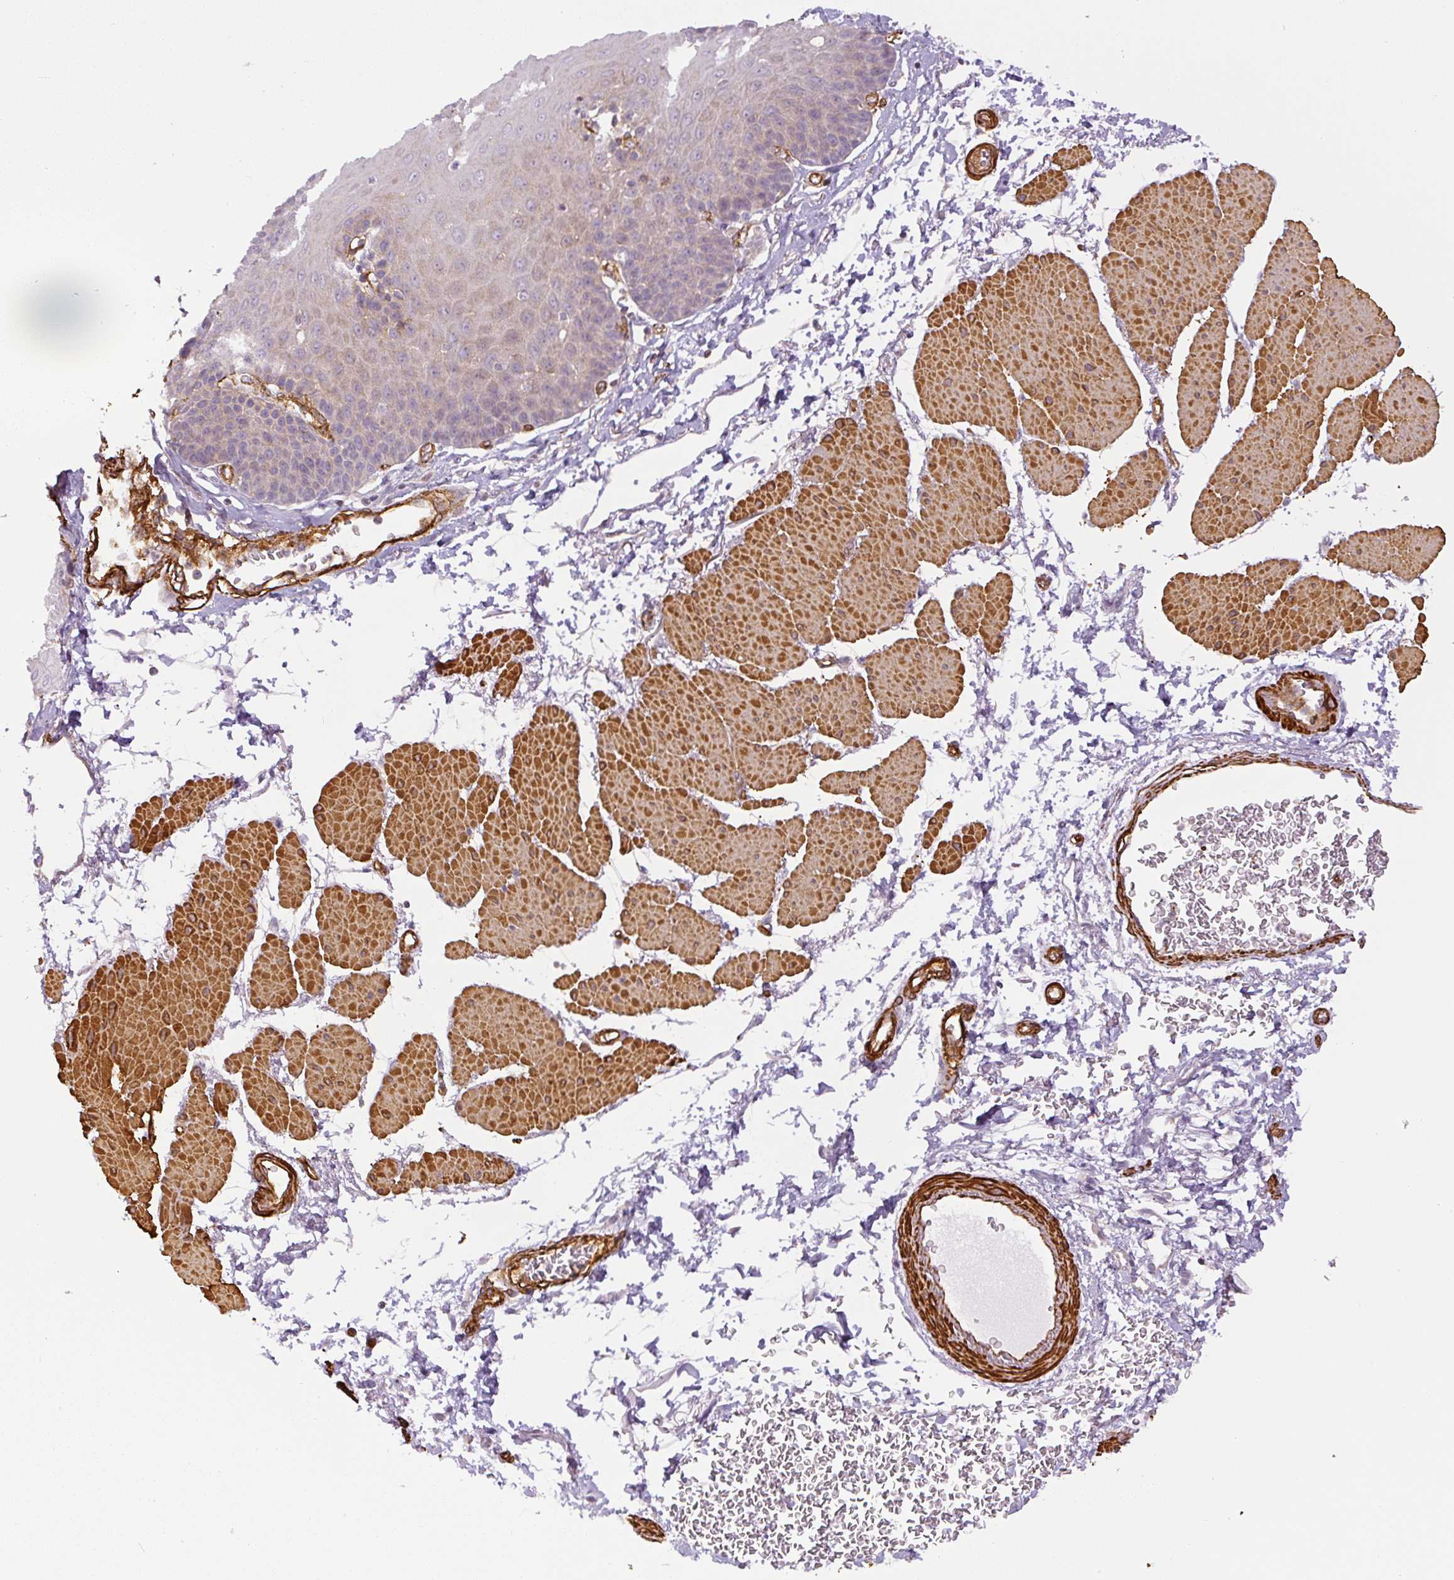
{"staining": {"intensity": "negative", "quantity": "none", "location": "none"}, "tissue": "esophagus", "cell_type": "Squamous epithelial cells", "image_type": "normal", "snomed": [{"axis": "morphology", "description": "Normal tissue, NOS"}, {"axis": "topography", "description": "Esophagus"}], "caption": "Micrograph shows no protein positivity in squamous epithelial cells of normal esophagus. (DAB immunohistochemistry, high magnification).", "gene": "MYL12A", "patient": {"sex": "female", "age": 81}}